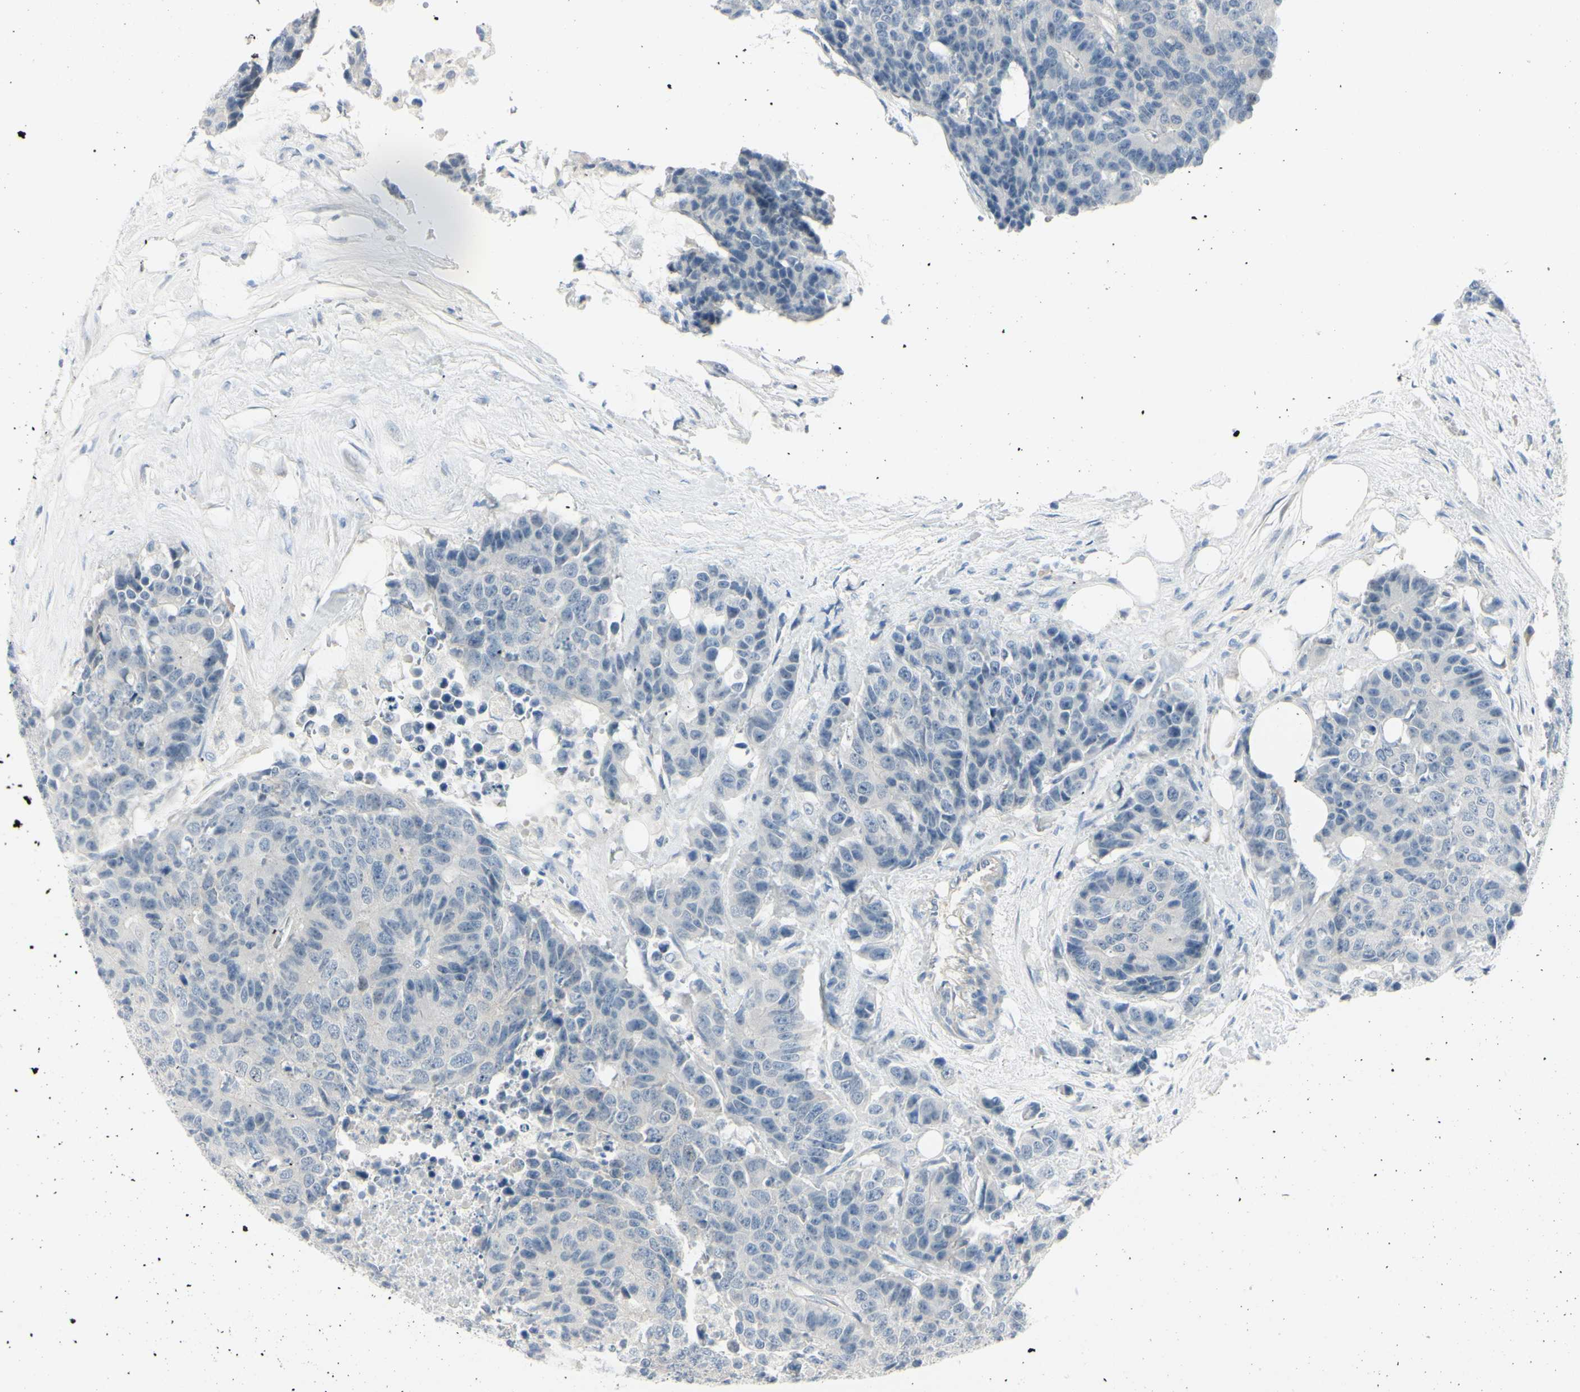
{"staining": {"intensity": "negative", "quantity": "none", "location": "none"}, "tissue": "colorectal cancer", "cell_type": "Tumor cells", "image_type": "cancer", "snomed": [{"axis": "morphology", "description": "Adenocarcinoma, NOS"}, {"axis": "topography", "description": "Colon"}], "caption": "Tumor cells show no significant protein expression in adenocarcinoma (colorectal).", "gene": "ASB9", "patient": {"sex": "female", "age": 86}}